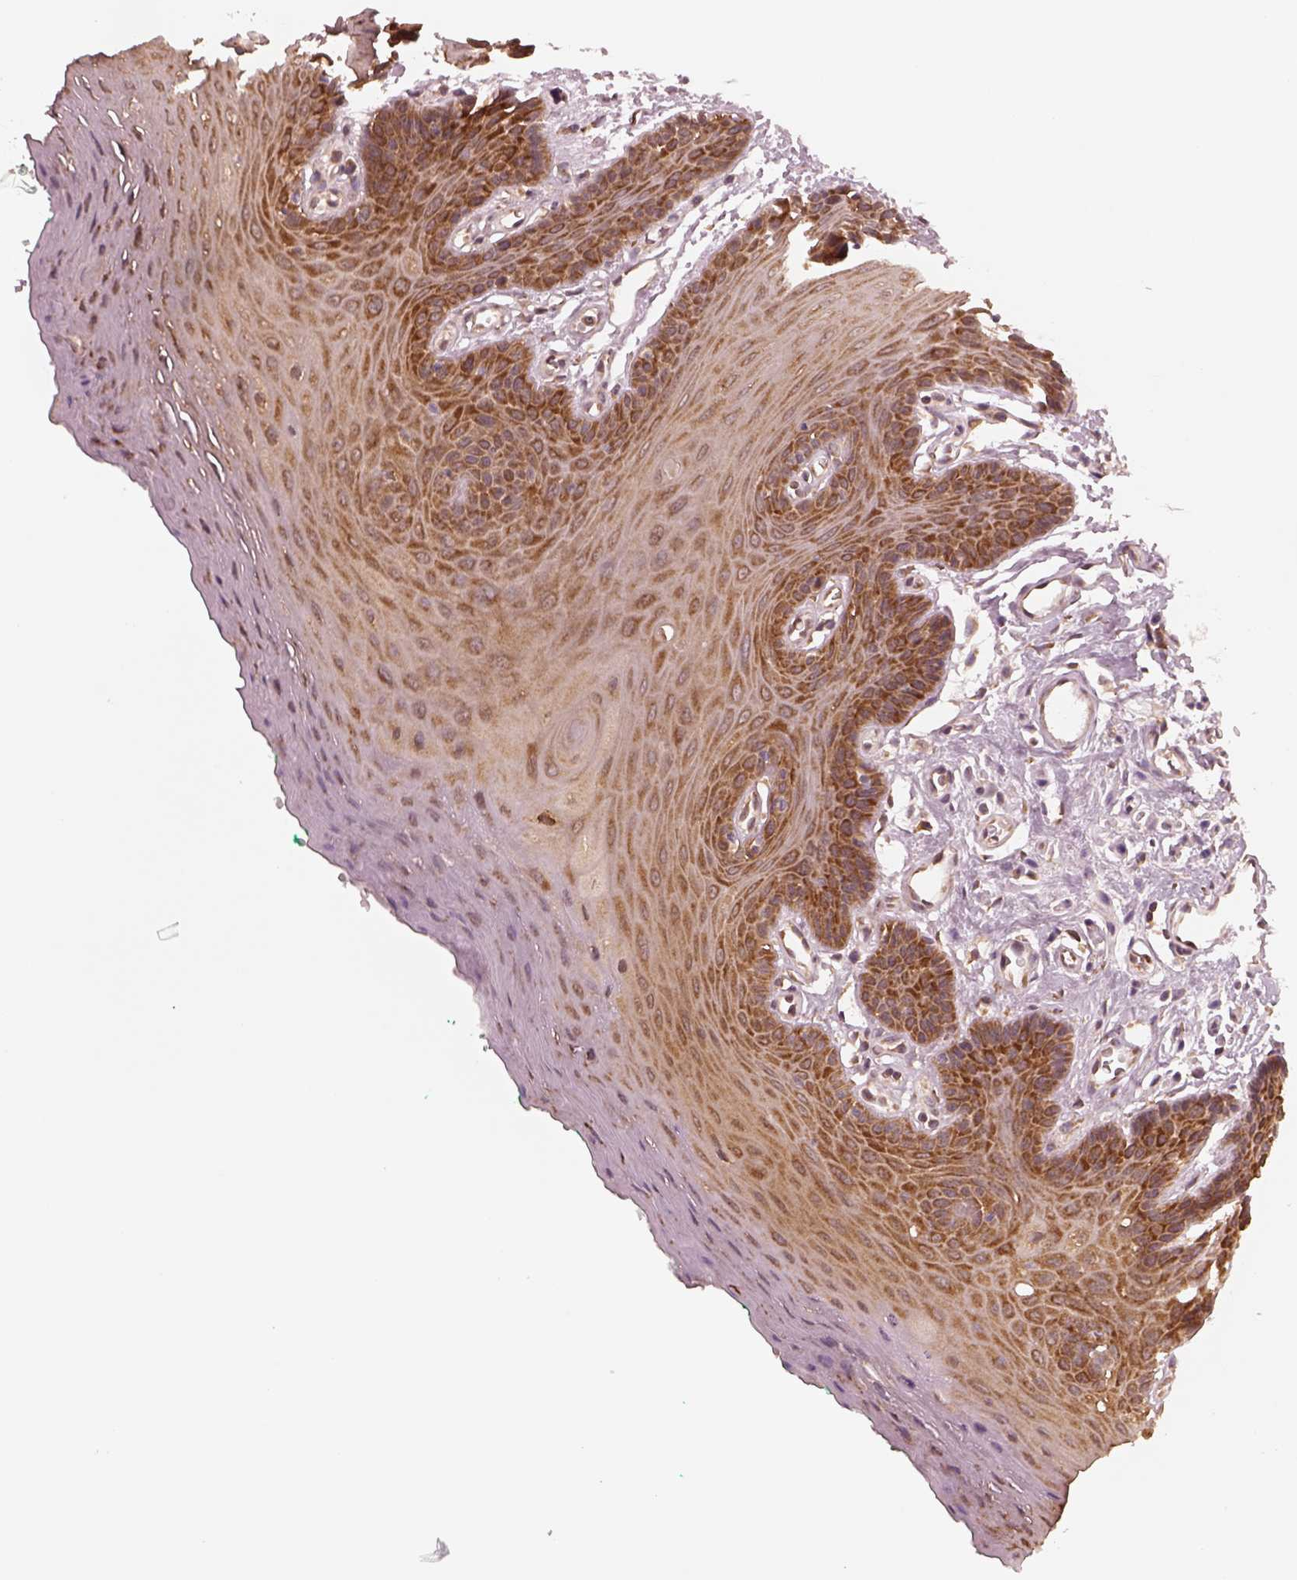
{"staining": {"intensity": "moderate", "quantity": ">75%", "location": "cytoplasmic/membranous"}, "tissue": "oral mucosa", "cell_type": "Squamous epithelial cells", "image_type": "normal", "snomed": [{"axis": "morphology", "description": "Normal tissue, NOS"}, {"axis": "morphology", "description": "Squamous cell carcinoma, NOS"}, {"axis": "topography", "description": "Oral tissue"}, {"axis": "topography", "description": "Head-Neck"}], "caption": "High-magnification brightfield microscopy of normal oral mucosa stained with DAB (3,3'-diaminobenzidine) (brown) and counterstained with hematoxylin (blue). squamous epithelial cells exhibit moderate cytoplasmic/membranous positivity is present in about>75% of cells. (DAB = brown stain, brightfield microscopy at high magnification).", "gene": "RPS5", "patient": {"sex": "female", "age": 50}}